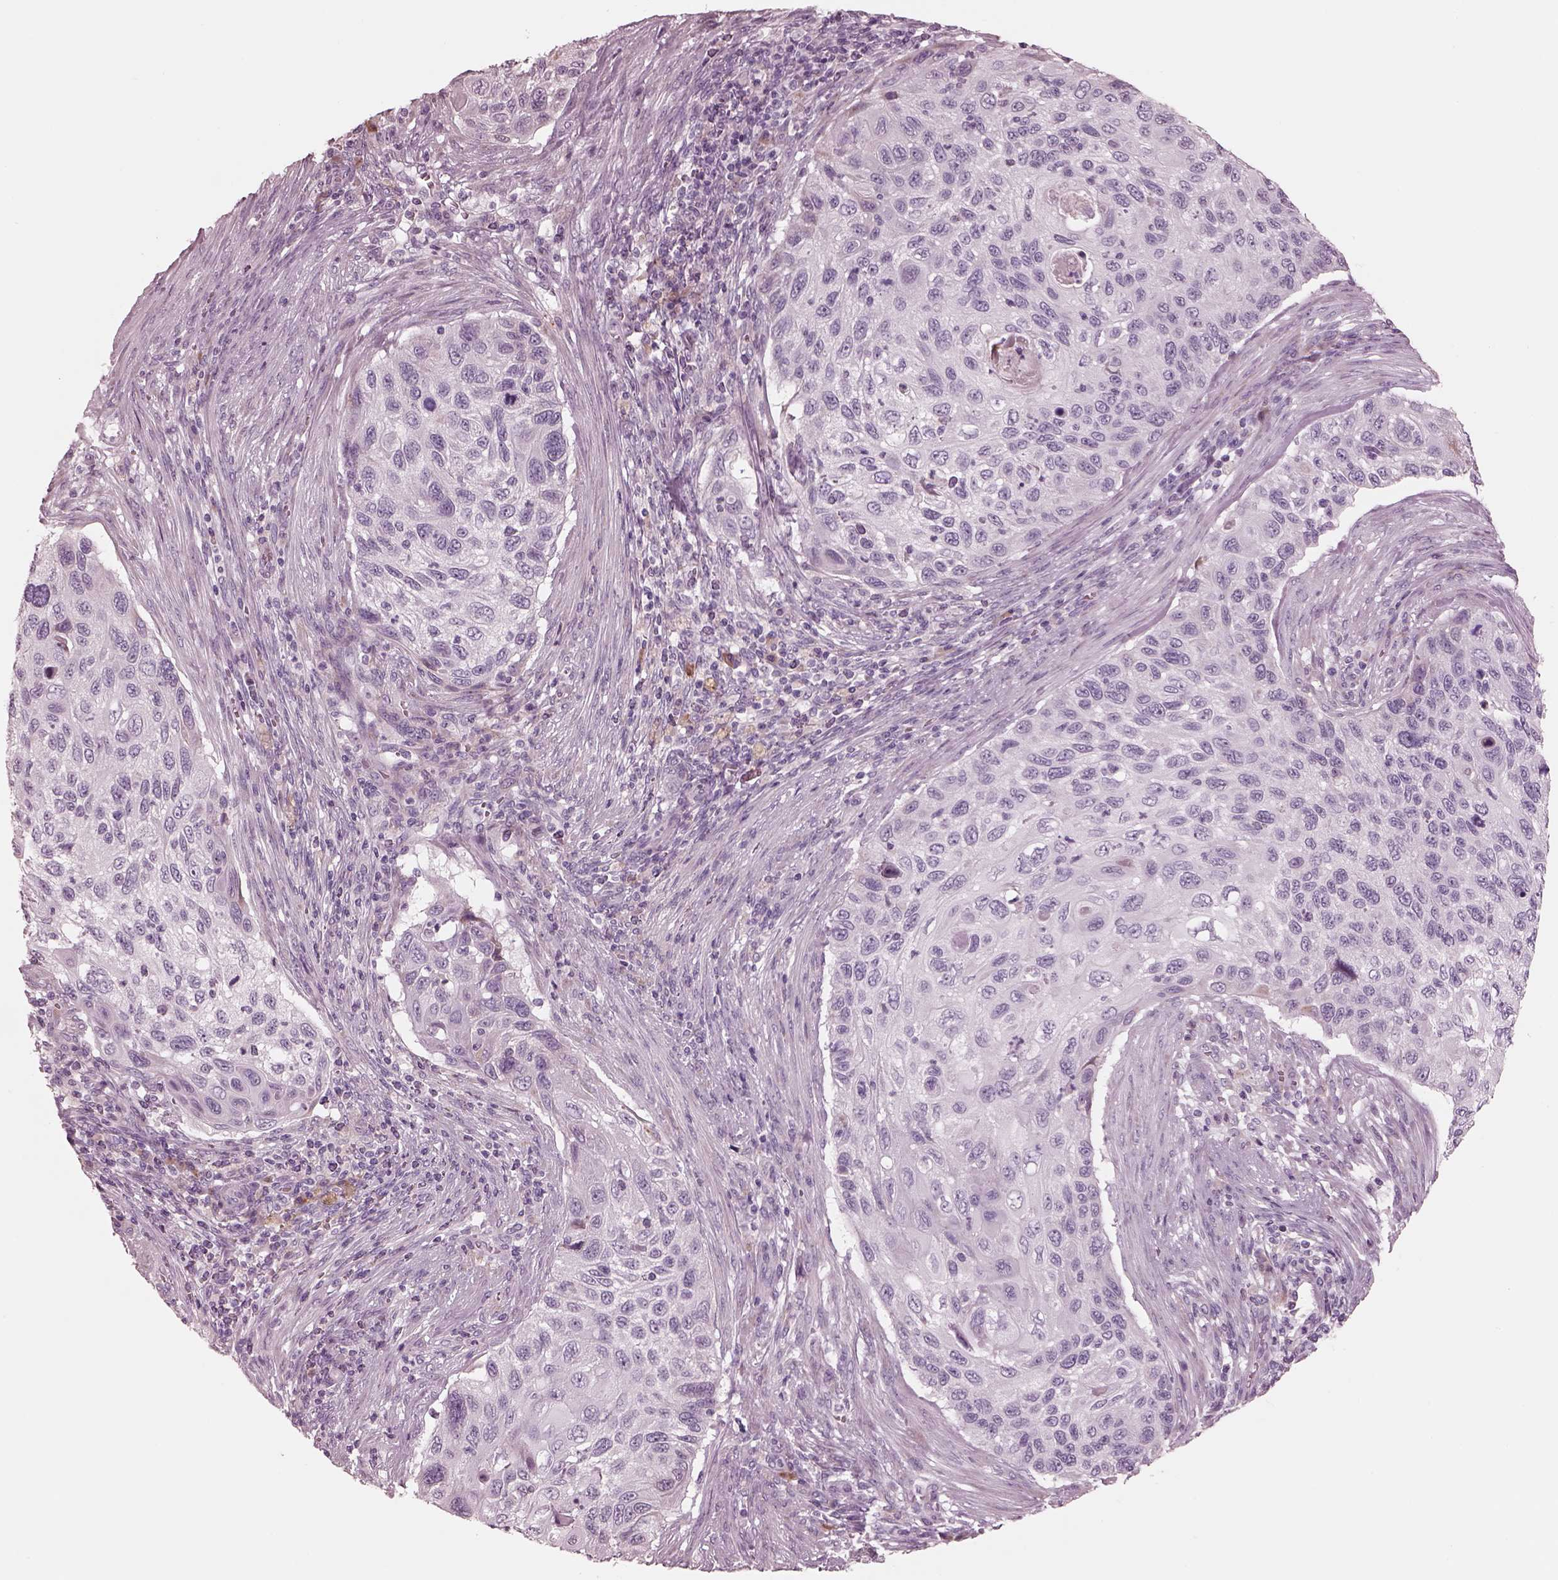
{"staining": {"intensity": "negative", "quantity": "none", "location": "none"}, "tissue": "cervical cancer", "cell_type": "Tumor cells", "image_type": "cancer", "snomed": [{"axis": "morphology", "description": "Squamous cell carcinoma, NOS"}, {"axis": "topography", "description": "Cervix"}], "caption": "Tumor cells are negative for protein expression in human cervical squamous cell carcinoma. Brightfield microscopy of IHC stained with DAB (brown) and hematoxylin (blue), captured at high magnification.", "gene": "CADM2", "patient": {"sex": "female", "age": 70}}